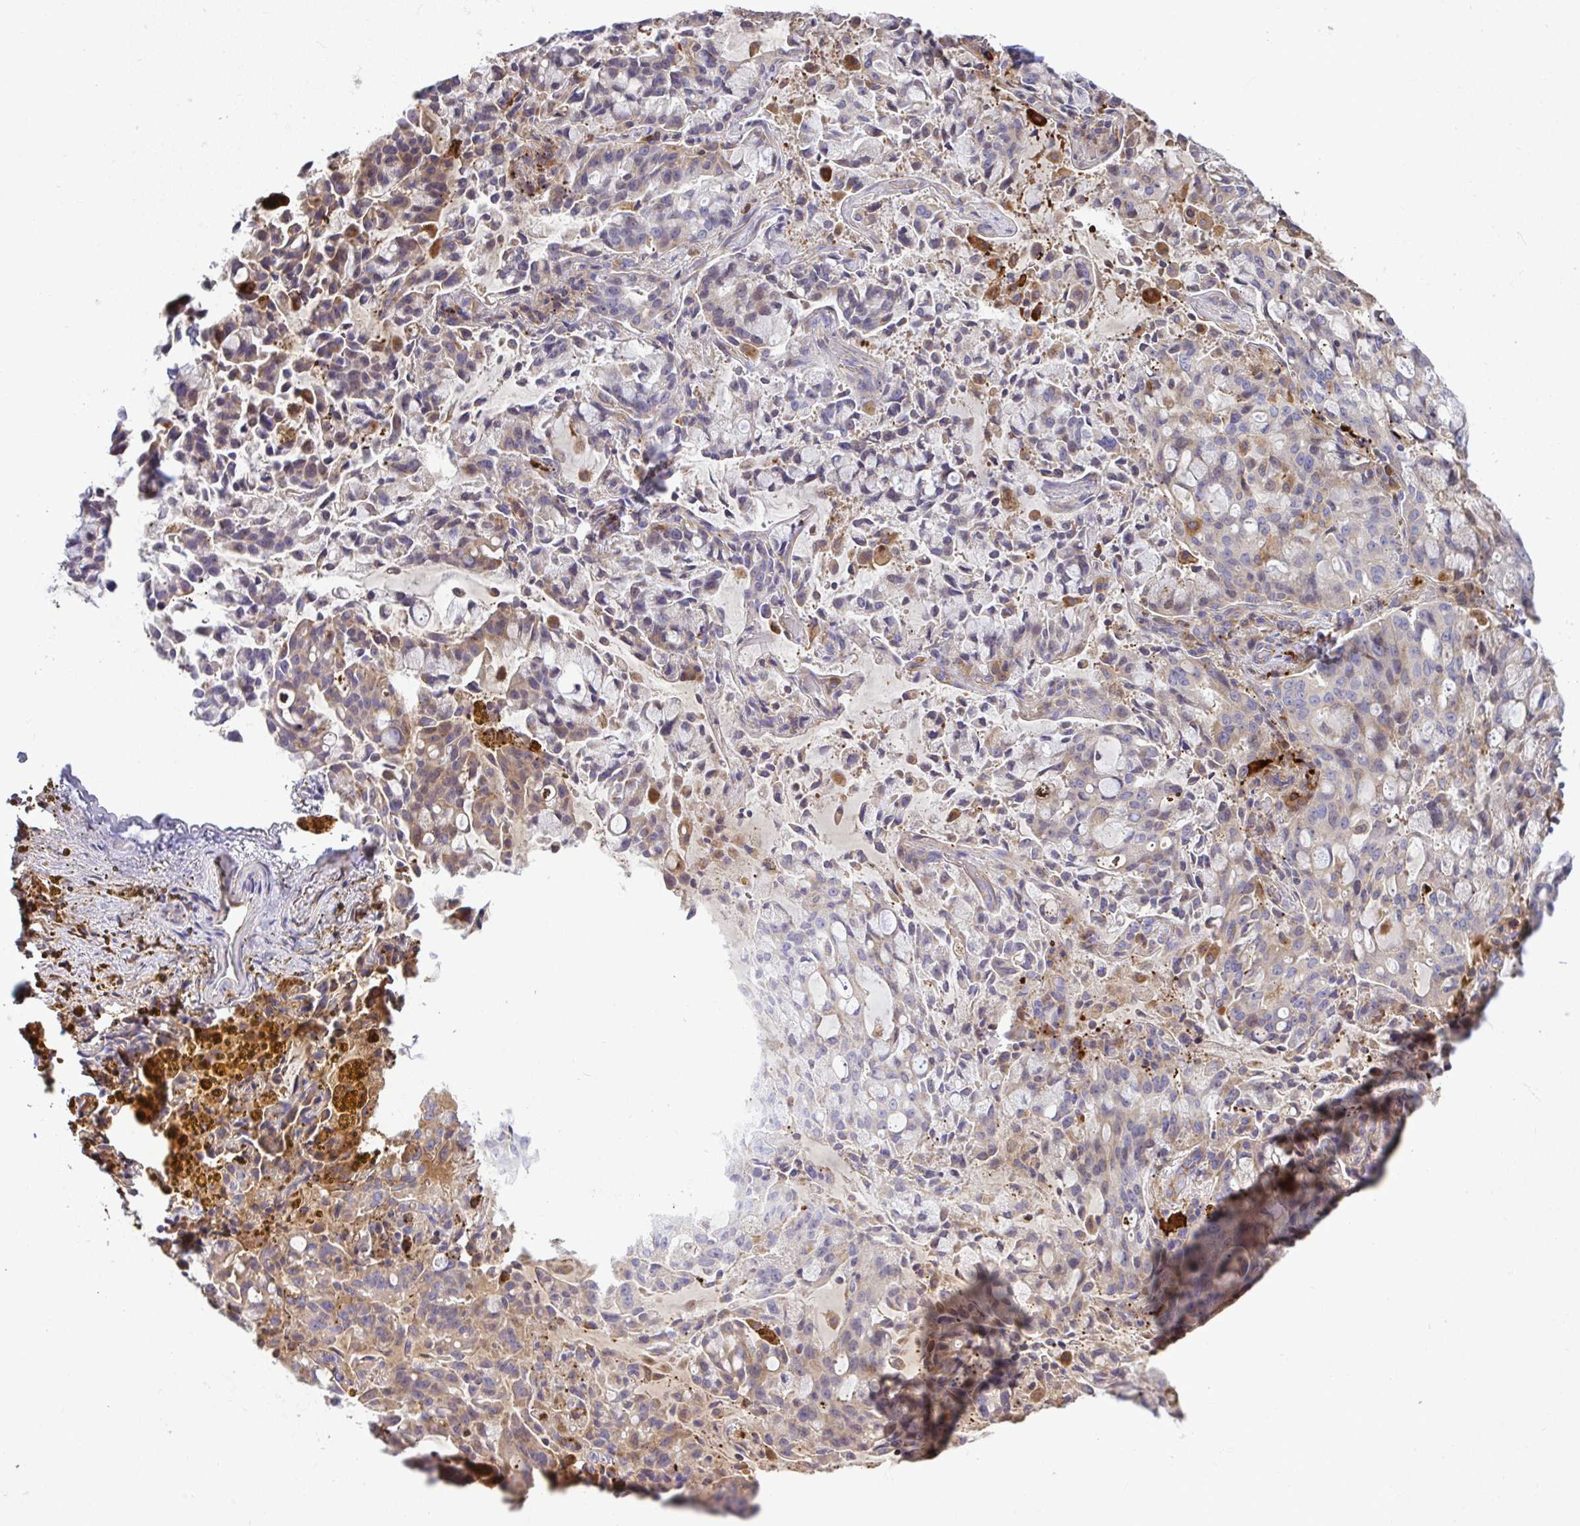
{"staining": {"intensity": "weak", "quantity": "25%-75%", "location": "cytoplasmic/membranous"}, "tissue": "lung cancer", "cell_type": "Tumor cells", "image_type": "cancer", "snomed": [{"axis": "morphology", "description": "Adenocarcinoma, NOS"}, {"axis": "topography", "description": "Lung"}], "caption": "Weak cytoplasmic/membranous staining for a protein is present in approximately 25%-75% of tumor cells of adenocarcinoma (lung) using immunohistochemistry.", "gene": "GRID2", "patient": {"sex": "female", "age": 44}}